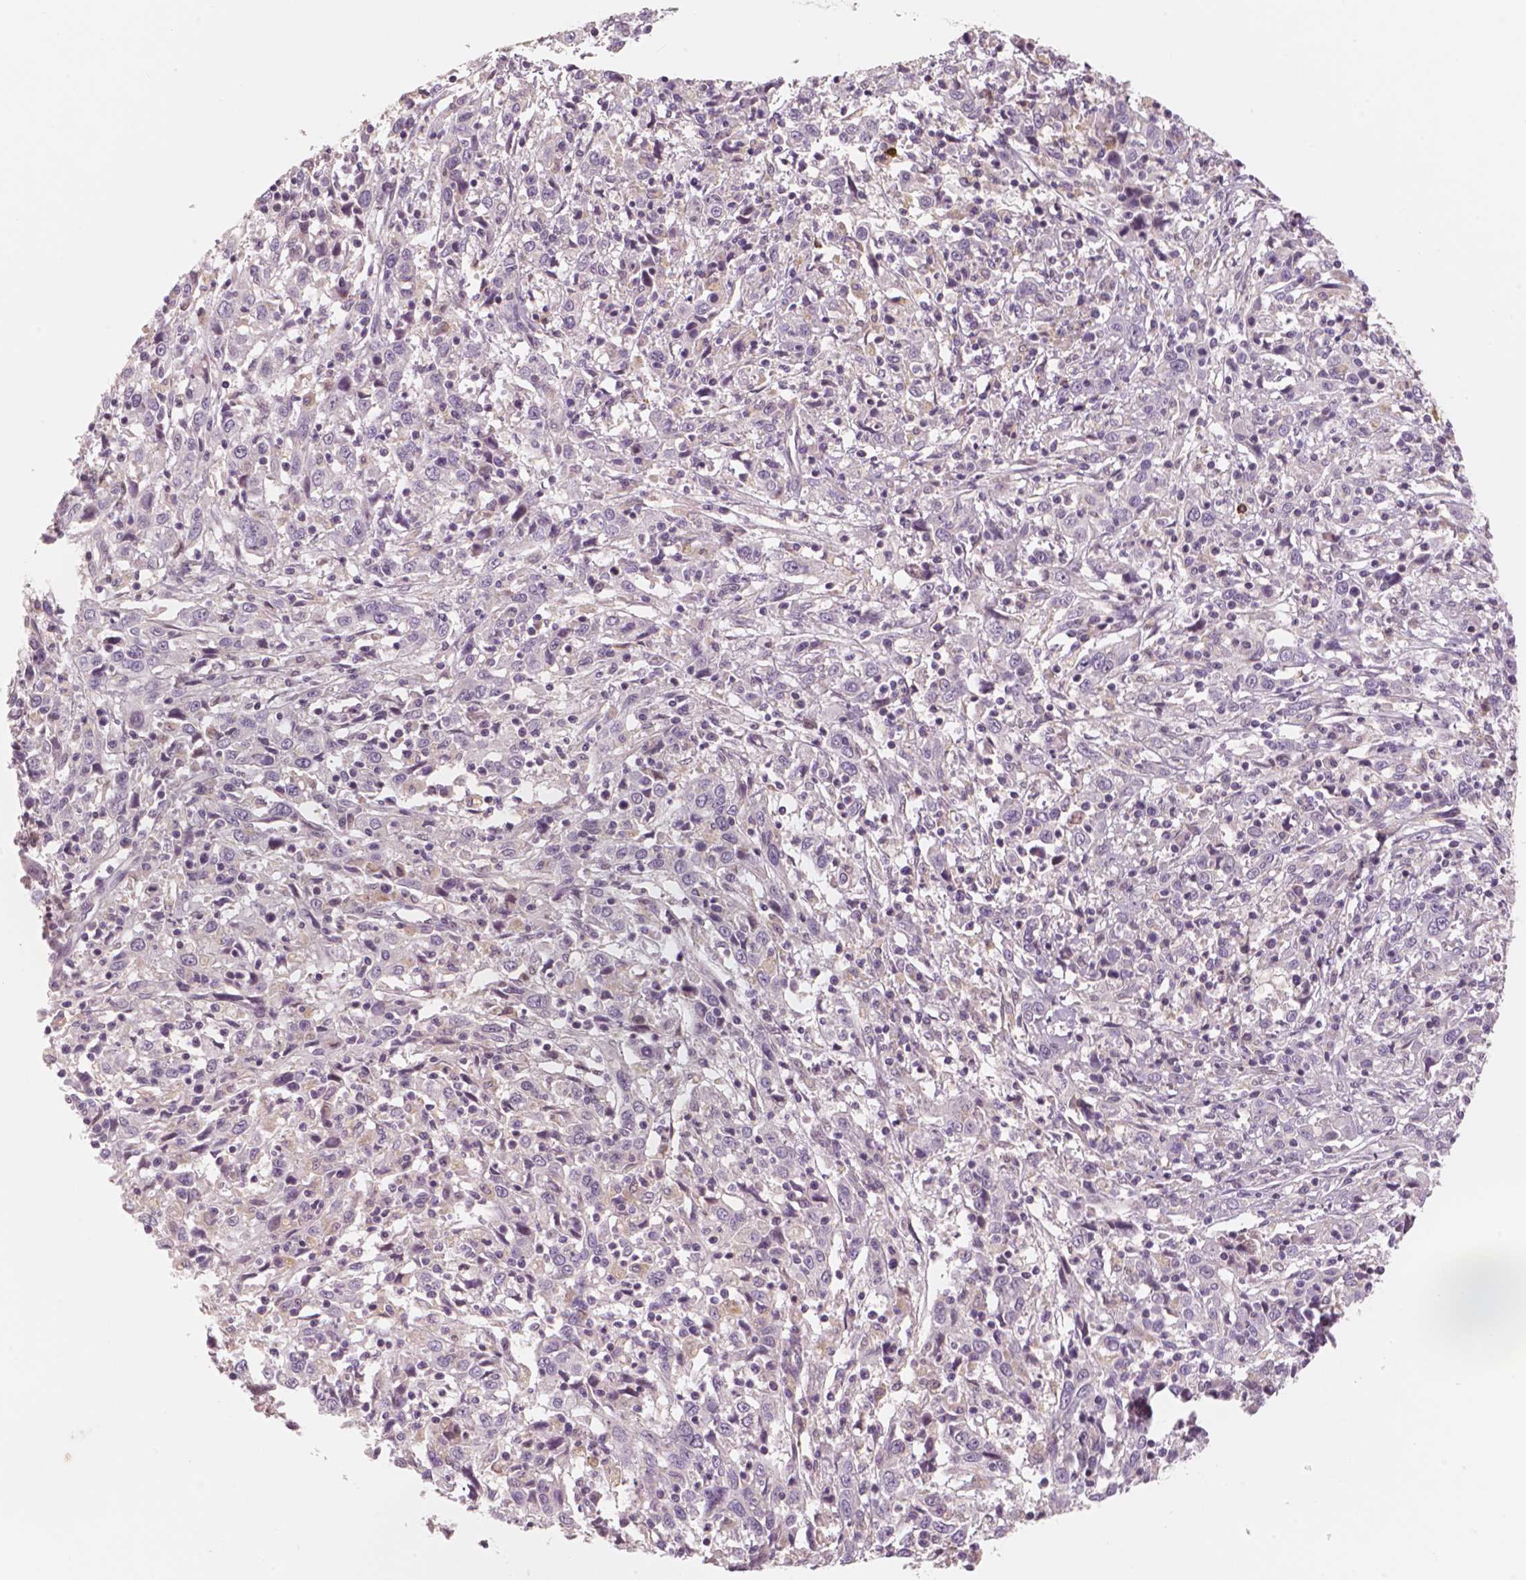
{"staining": {"intensity": "negative", "quantity": "none", "location": "none"}, "tissue": "cervical cancer", "cell_type": "Tumor cells", "image_type": "cancer", "snomed": [{"axis": "morphology", "description": "Squamous cell carcinoma, NOS"}, {"axis": "topography", "description": "Cervix"}], "caption": "A high-resolution histopathology image shows immunohistochemistry staining of cervical squamous cell carcinoma, which exhibits no significant positivity in tumor cells.", "gene": "RNASE7", "patient": {"sex": "female", "age": 46}}